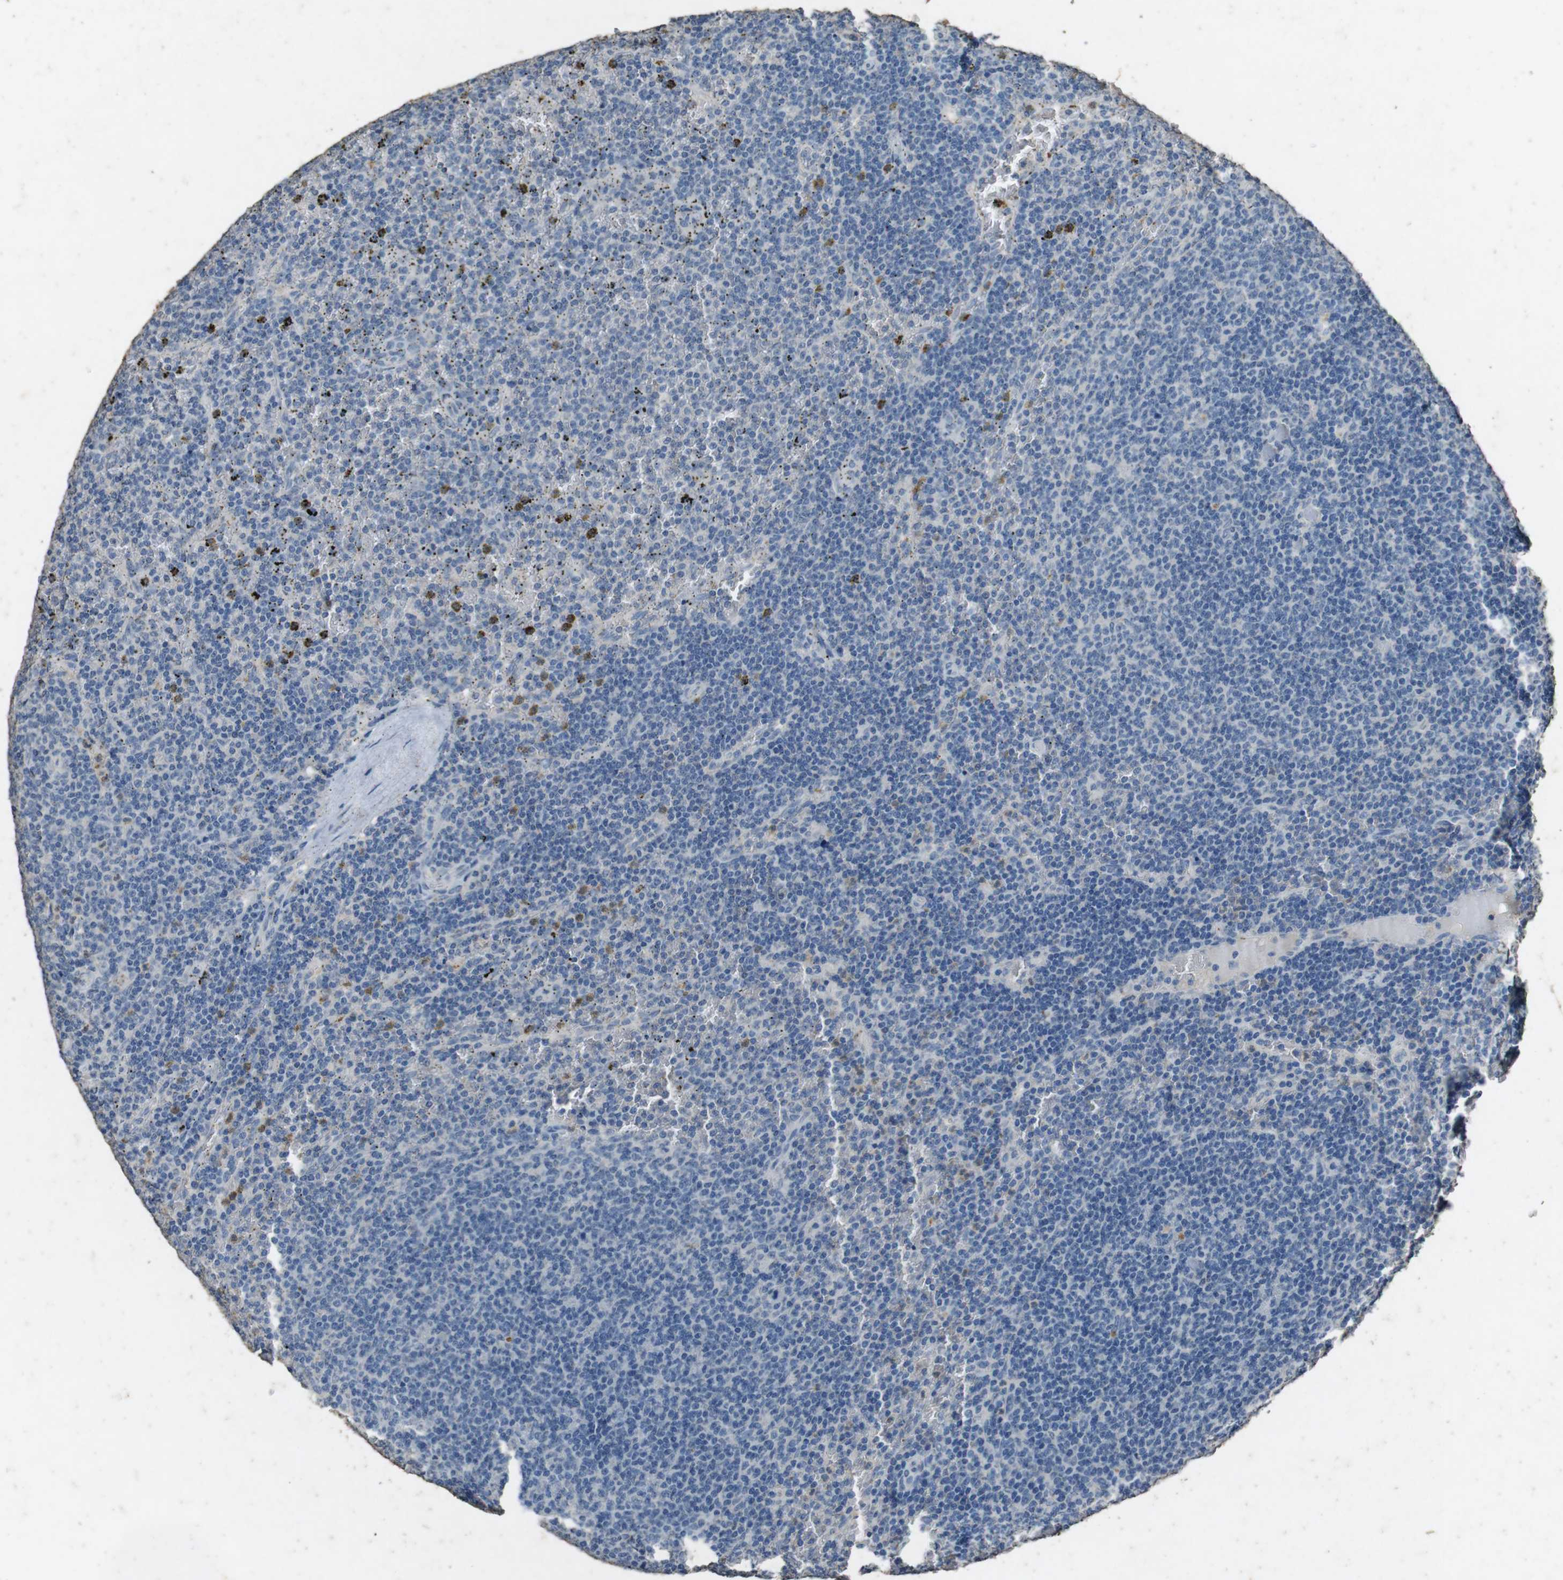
{"staining": {"intensity": "negative", "quantity": "none", "location": "none"}, "tissue": "lymphoma", "cell_type": "Tumor cells", "image_type": "cancer", "snomed": [{"axis": "morphology", "description": "Malignant lymphoma, non-Hodgkin's type, Low grade"}, {"axis": "topography", "description": "Spleen"}], "caption": "The image exhibits no significant positivity in tumor cells of low-grade malignant lymphoma, non-Hodgkin's type.", "gene": "STBD1", "patient": {"sex": "female", "age": 50}}